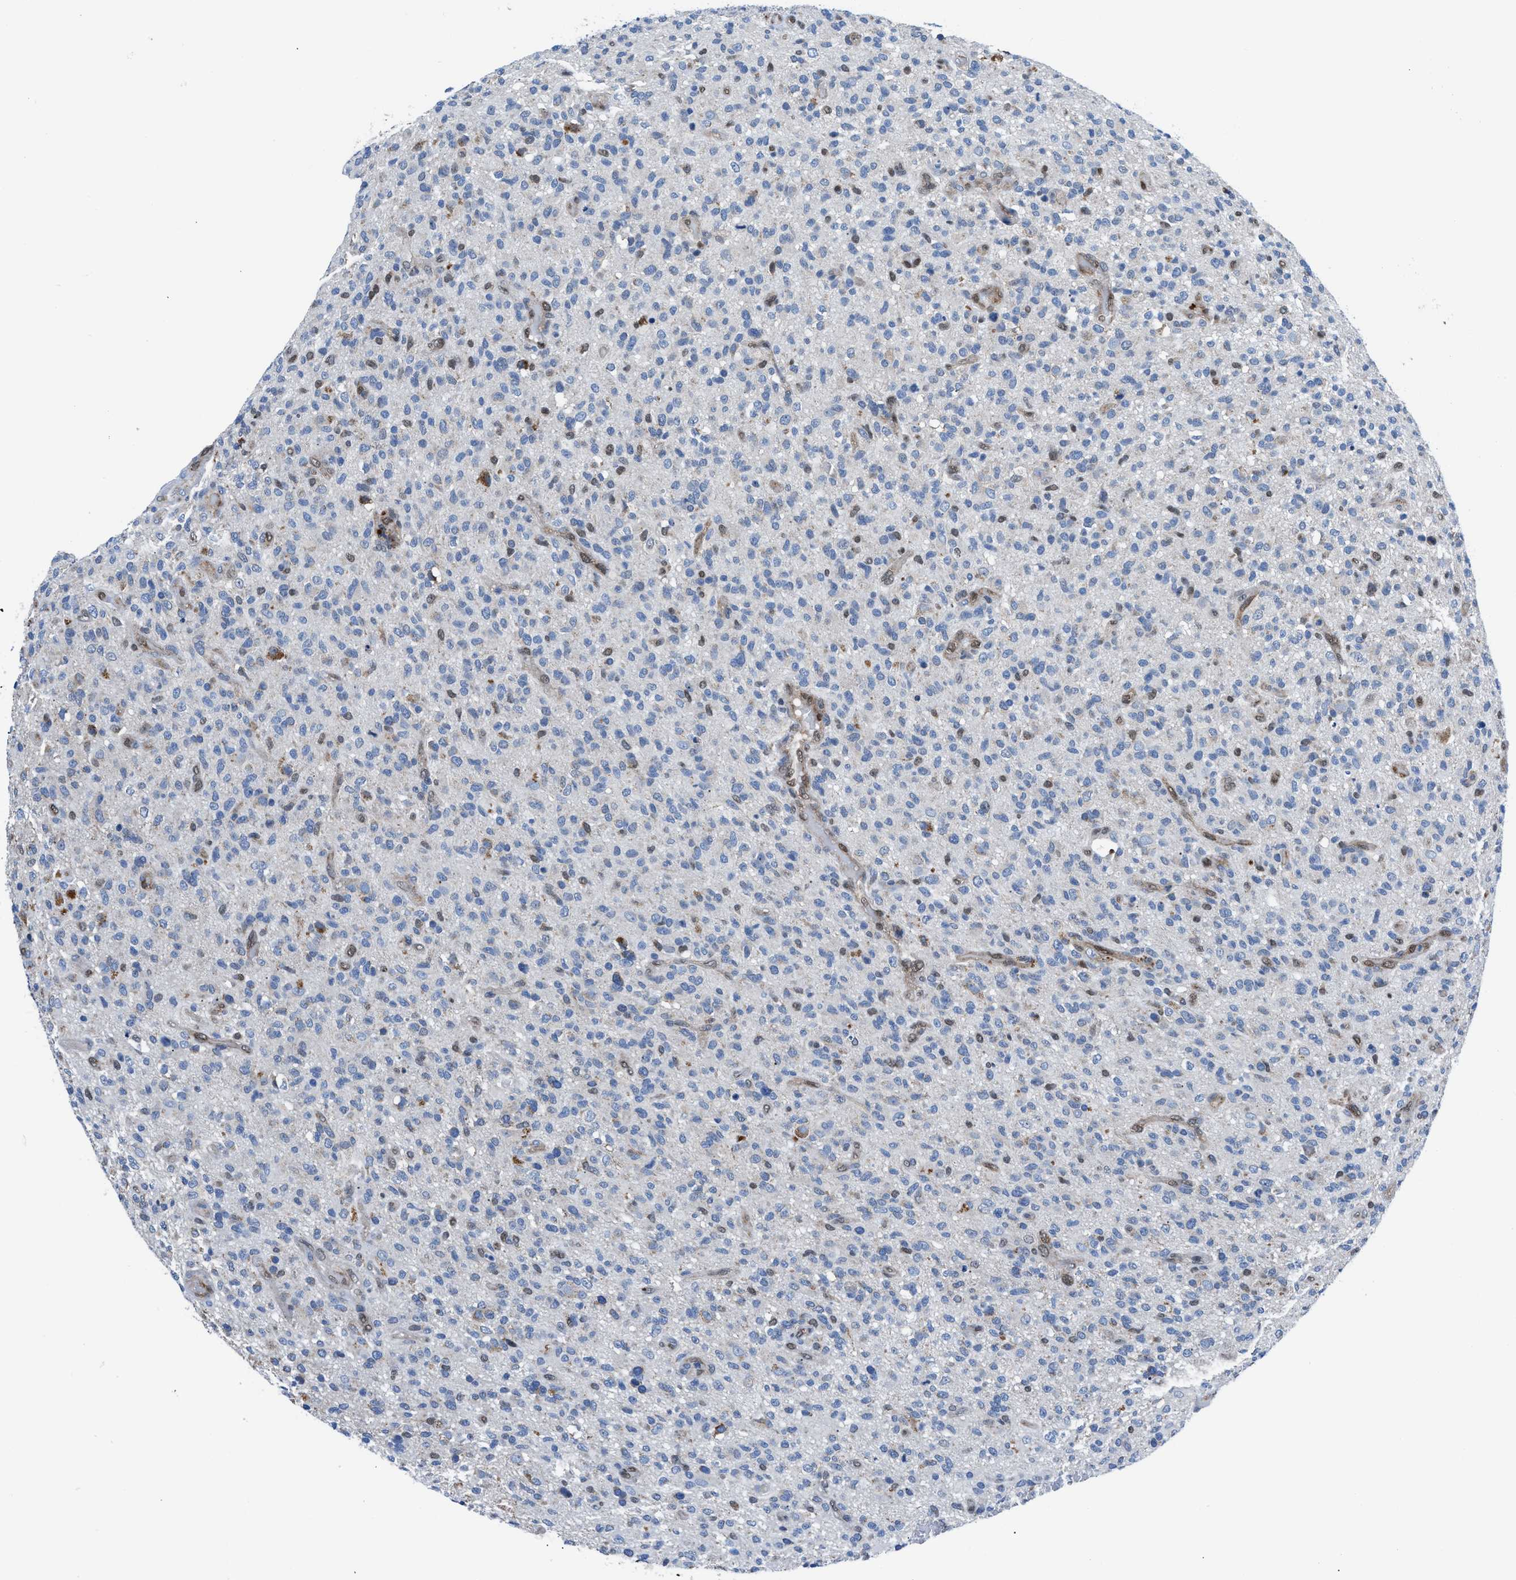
{"staining": {"intensity": "negative", "quantity": "none", "location": "none"}, "tissue": "glioma", "cell_type": "Tumor cells", "image_type": "cancer", "snomed": [{"axis": "morphology", "description": "Glioma, malignant, High grade"}, {"axis": "topography", "description": "Brain"}], "caption": "DAB immunohistochemical staining of glioma displays no significant positivity in tumor cells.", "gene": "LMO2", "patient": {"sex": "male", "age": 71}}